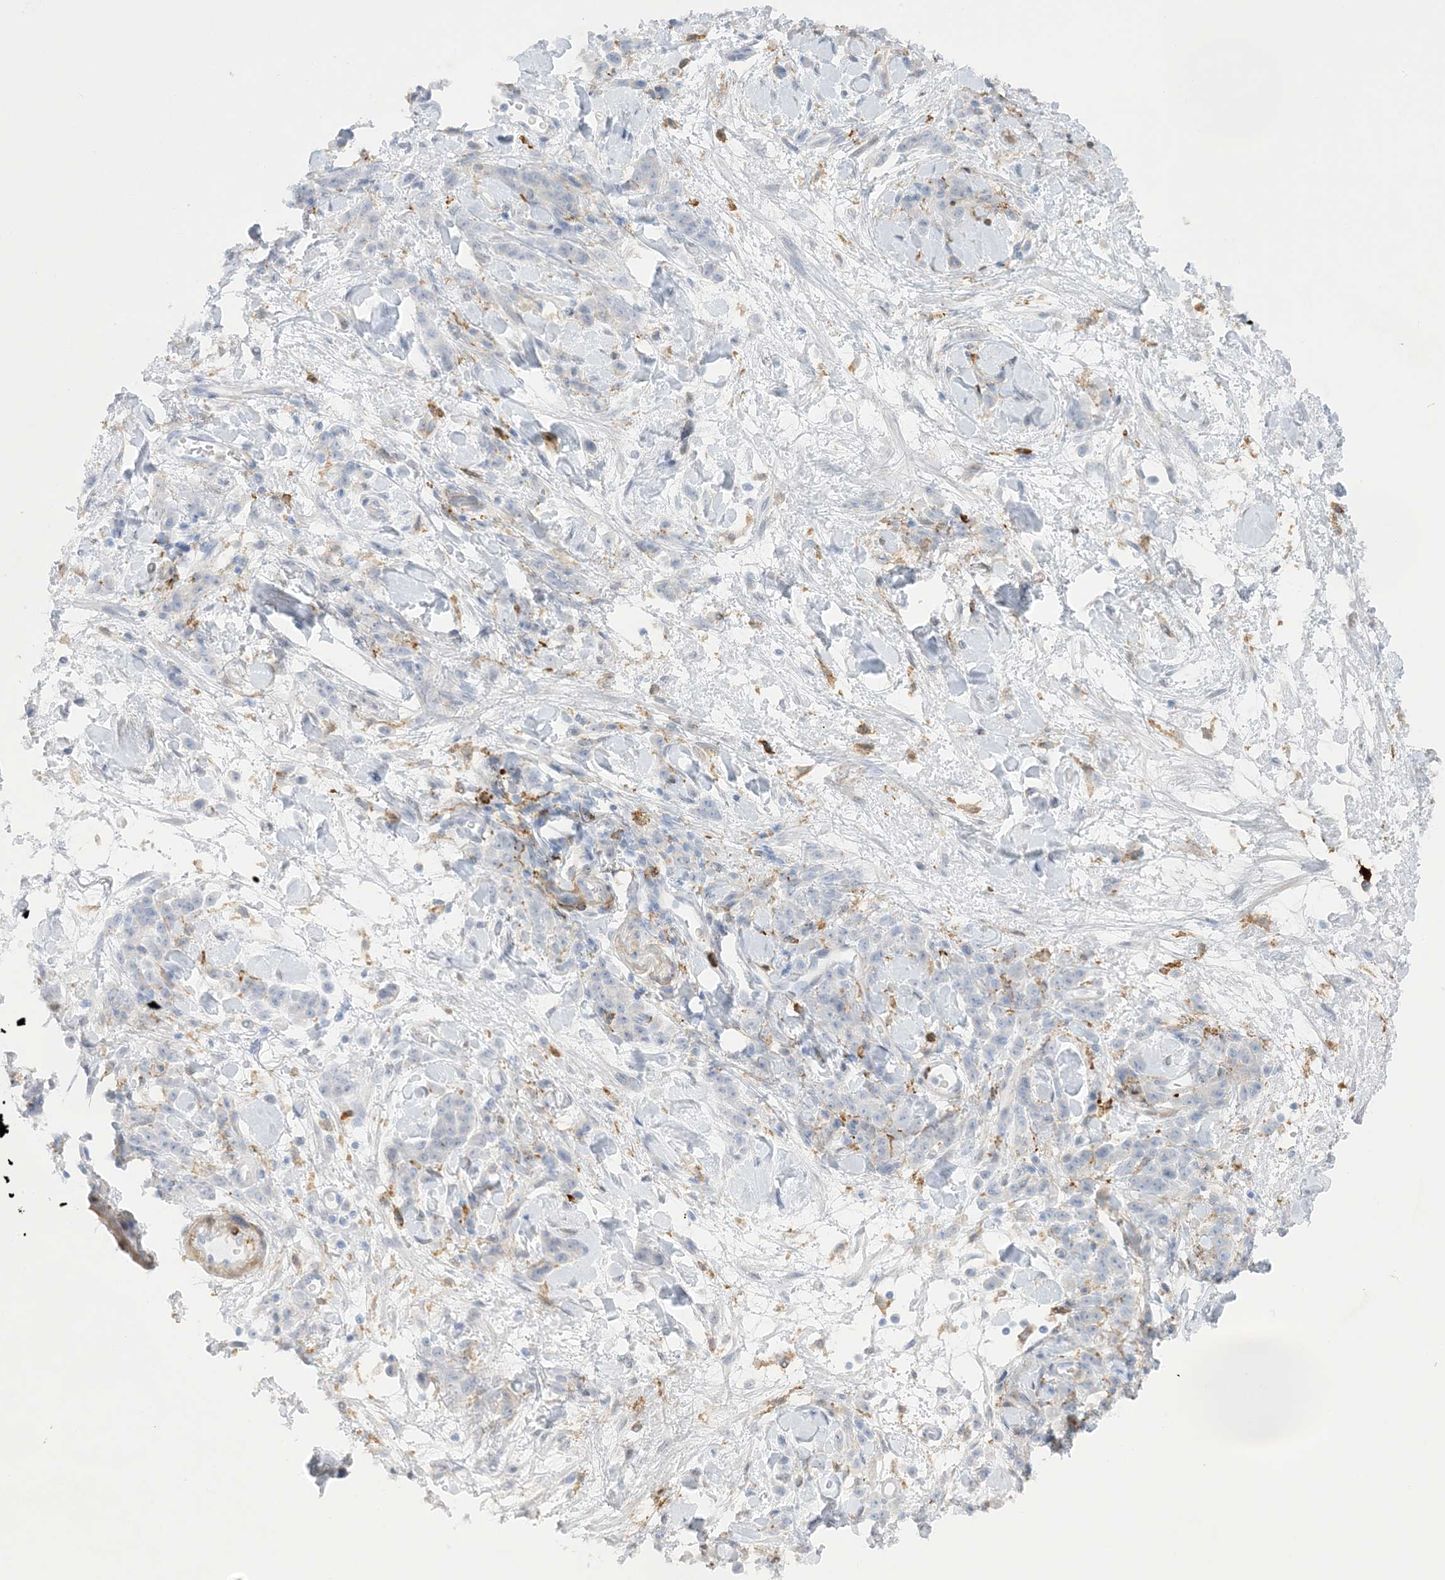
{"staining": {"intensity": "negative", "quantity": "none", "location": "none"}, "tissue": "stomach cancer", "cell_type": "Tumor cells", "image_type": "cancer", "snomed": [{"axis": "morphology", "description": "Normal tissue, NOS"}, {"axis": "morphology", "description": "Adenocarcinoma, NOS"}, {"axis": "topography", "description": "Stomach"}], "caption": "Immunohistochemistry (IHC) of stomach adenocarcinoma reveals no staining in tumor cells. The staining was performed using DAB (3,3'-diaminobenzidine) to visualize the protein expression in brown, while the nuclei were stained in blue with hematoxylin (Magnification: 20x).", "gene": "ICMT", "patient": {"sex": "male", "age": 82}}